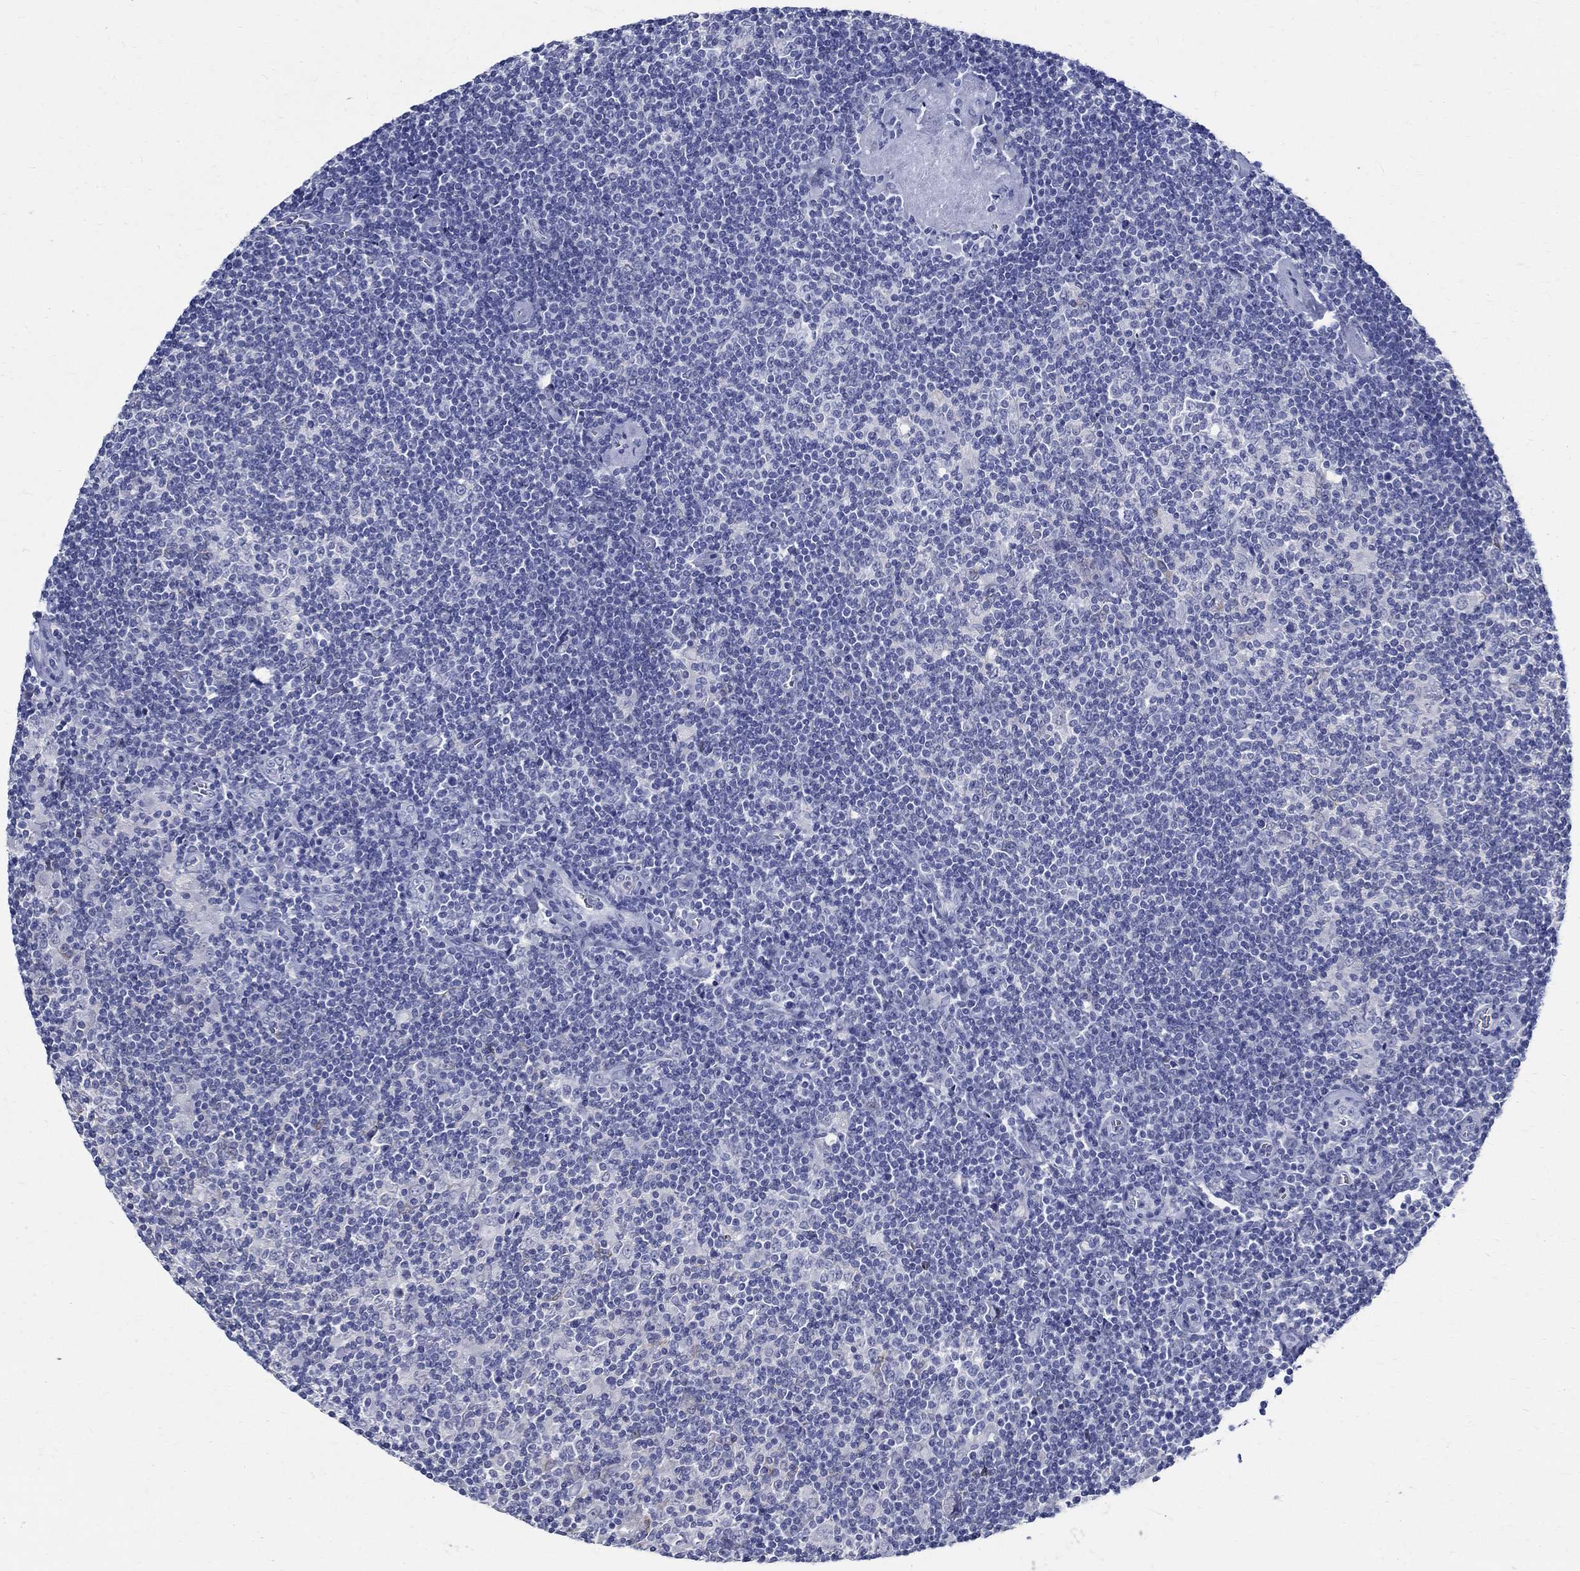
{"staining": {"intensity": "negative", "quantity": "none", "location": "none"}, "tissue": "lymphoma", "cell_type": "Tumor cells", "image_type": "cancer", "snomed": [{"axis": "morphology", "description": "Hodgkin's disease, NOS"}, {"axis": "topography", "description": "Lymph node"}], "caption": "Human Hodgkin's disease stained for a protein using IHC reveals no expression in tumor cells.", "gene": "BSPRY", "patient": {"sex": "male", "age": 40}}